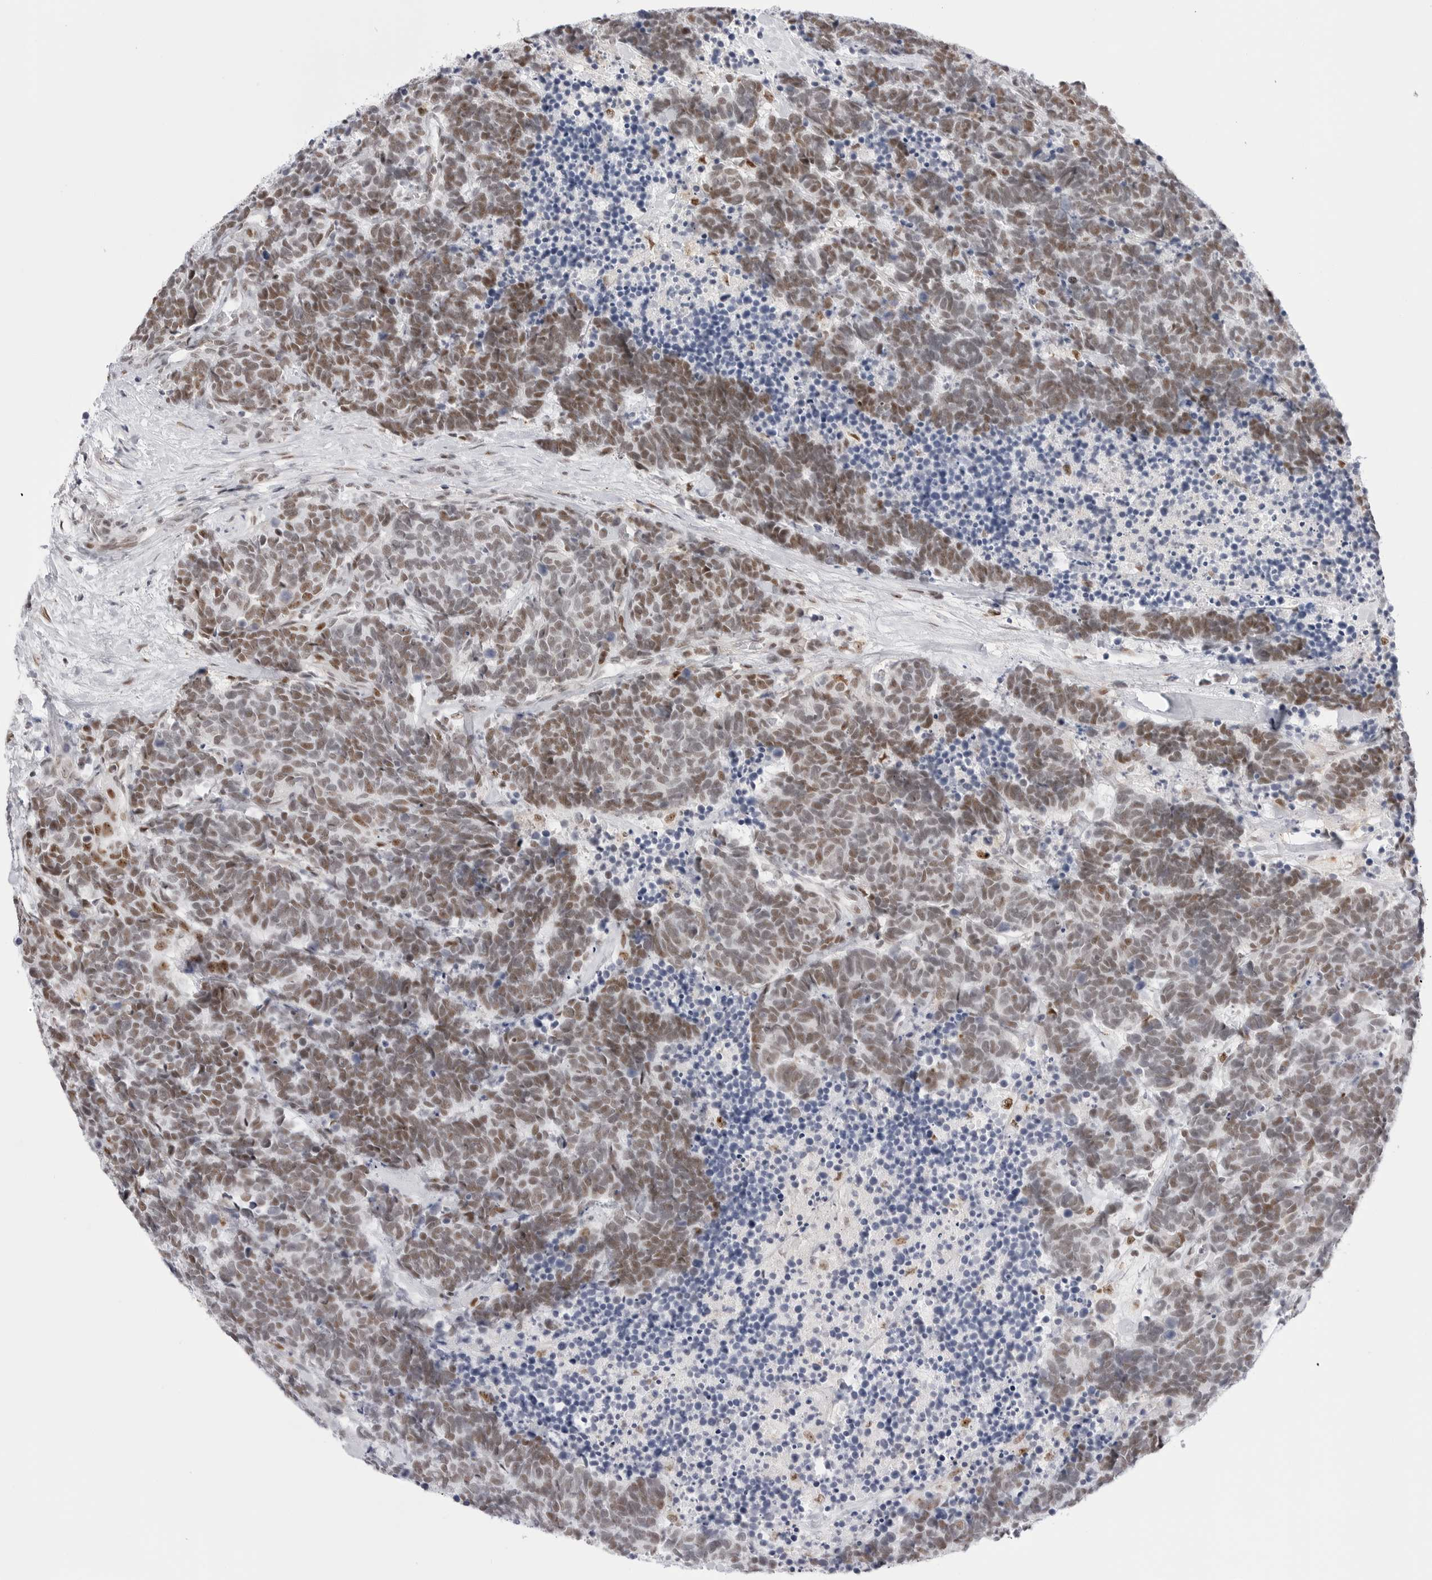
{"staining": {"intensity": "moderate", "quantity": ">75%", "location": "nuclear"}, "tissue": "carcinoid", "cell_type": "Tumor cells", "image_type": "cancer", "snomed": [{"axis": "morphology", "description": "Carcinoma, NOS"}, {"axis": "morphology", "description": "Carcinoid, malignant, NOS"}, {"axis": "topography", "description": "Urinary bladder"}], "caption": "Approximately >75% of tumor cells in human carcinoid (malignant) exhibit moderate nuclear protein positivity as visualized by brown immunohistochemical staining.", "gene": "C1orf162", "patient": {"sex": "male", "age": 57}}